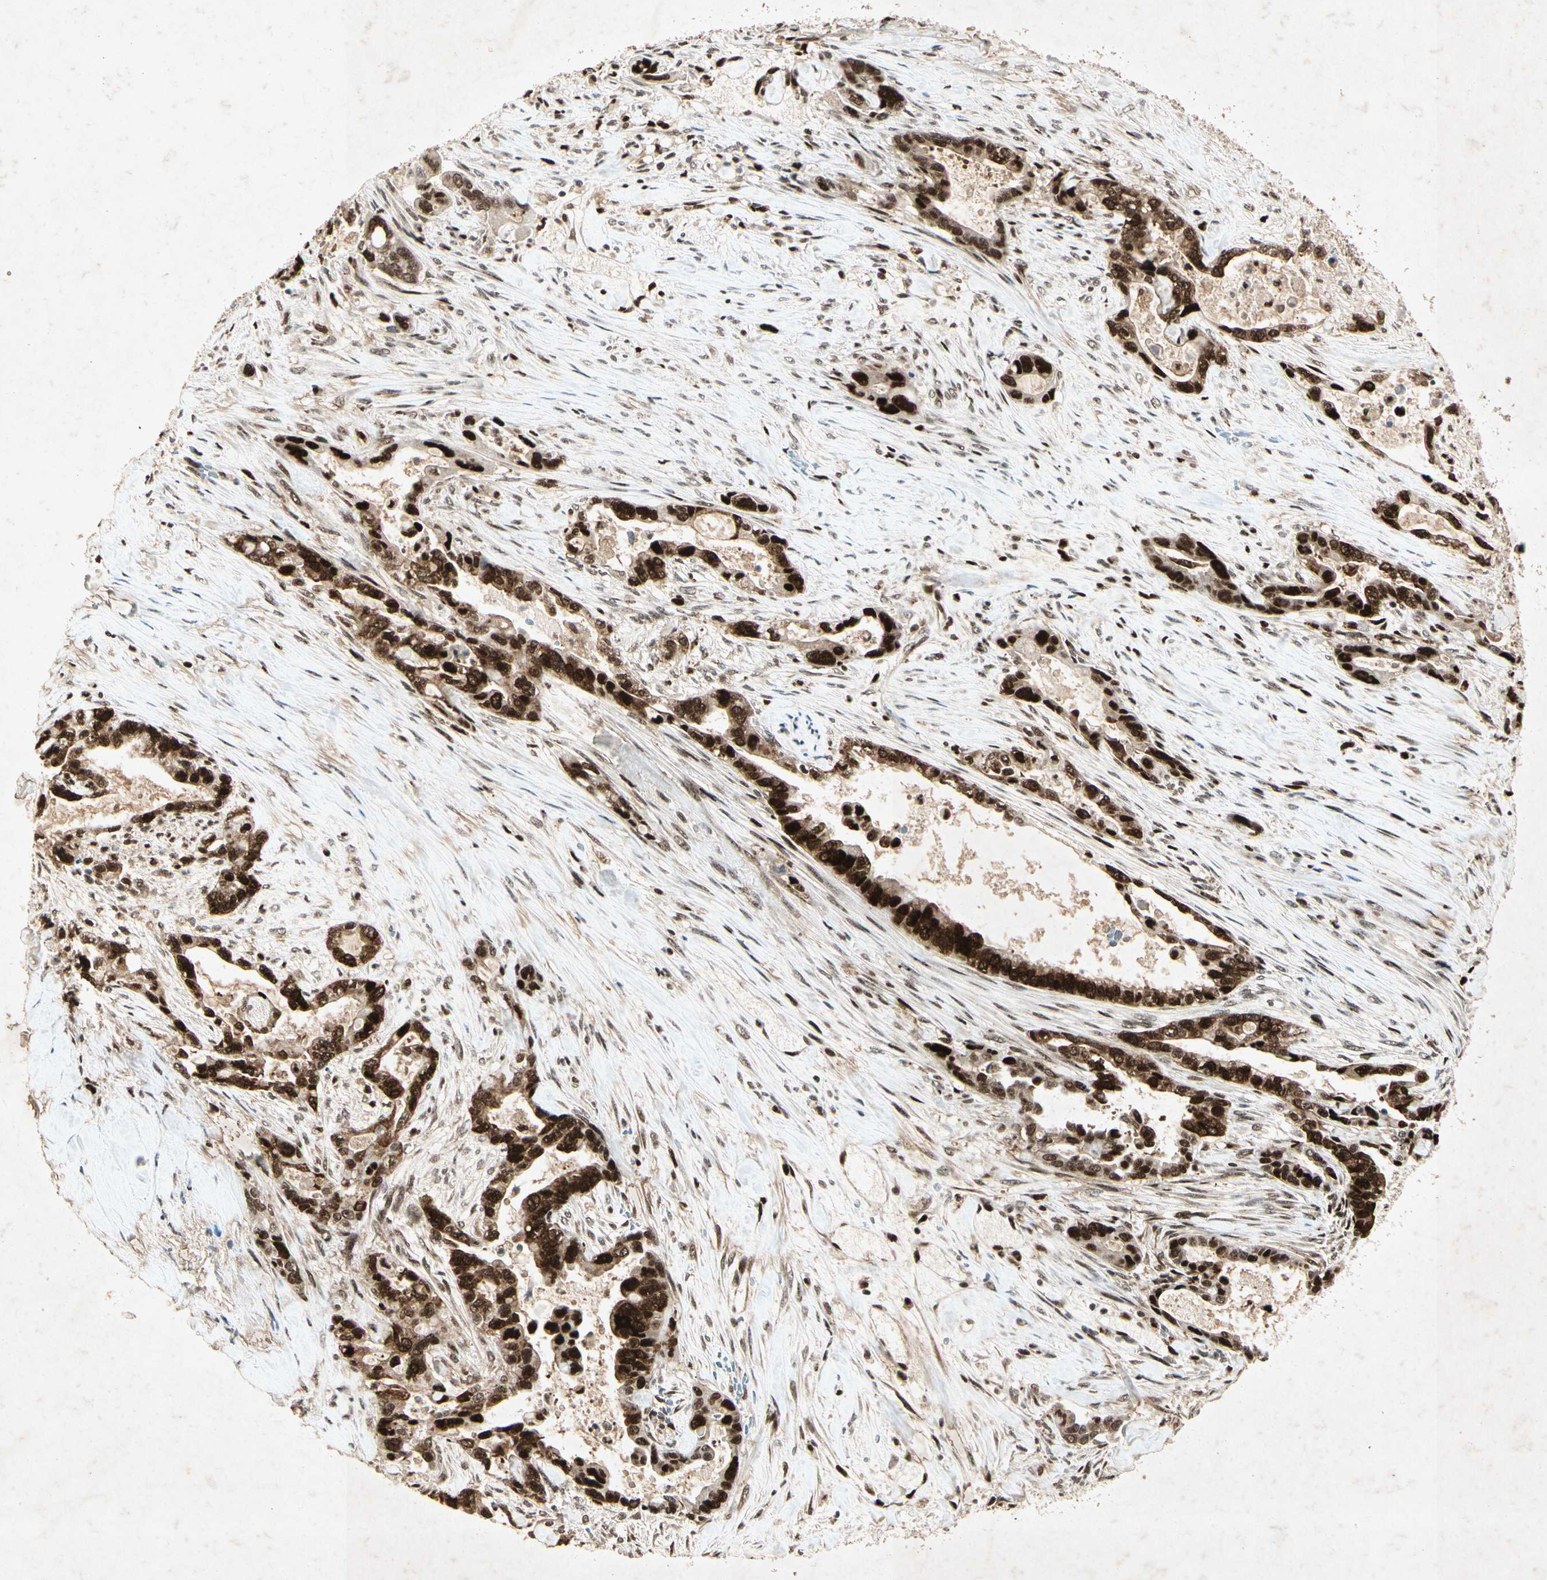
{"staining": {"intensity": "strong", "quantity": ">75%", "location": "nuclear"}, "tissue": "pancreatic cancer", "cell_type": "Tumor cells", "image_type": "cancer", "snomed": [{"axis": "morphology", "description": "Adenocarcinoma, NOS"}, {"axis": "topography", "description": "Pancreas"}], "caption": "Immunohistochemical staining of pancreatic adenocarcinoma shows strong nuclear protein positivity in approximately >75% of tumor cells. (DAB (3,3'-diaminobenzidine) IHC, brown staining for protein, blue staining for nuclei).", "gene": "RNF43", "patient": {"sex": "male", "age": 70}}